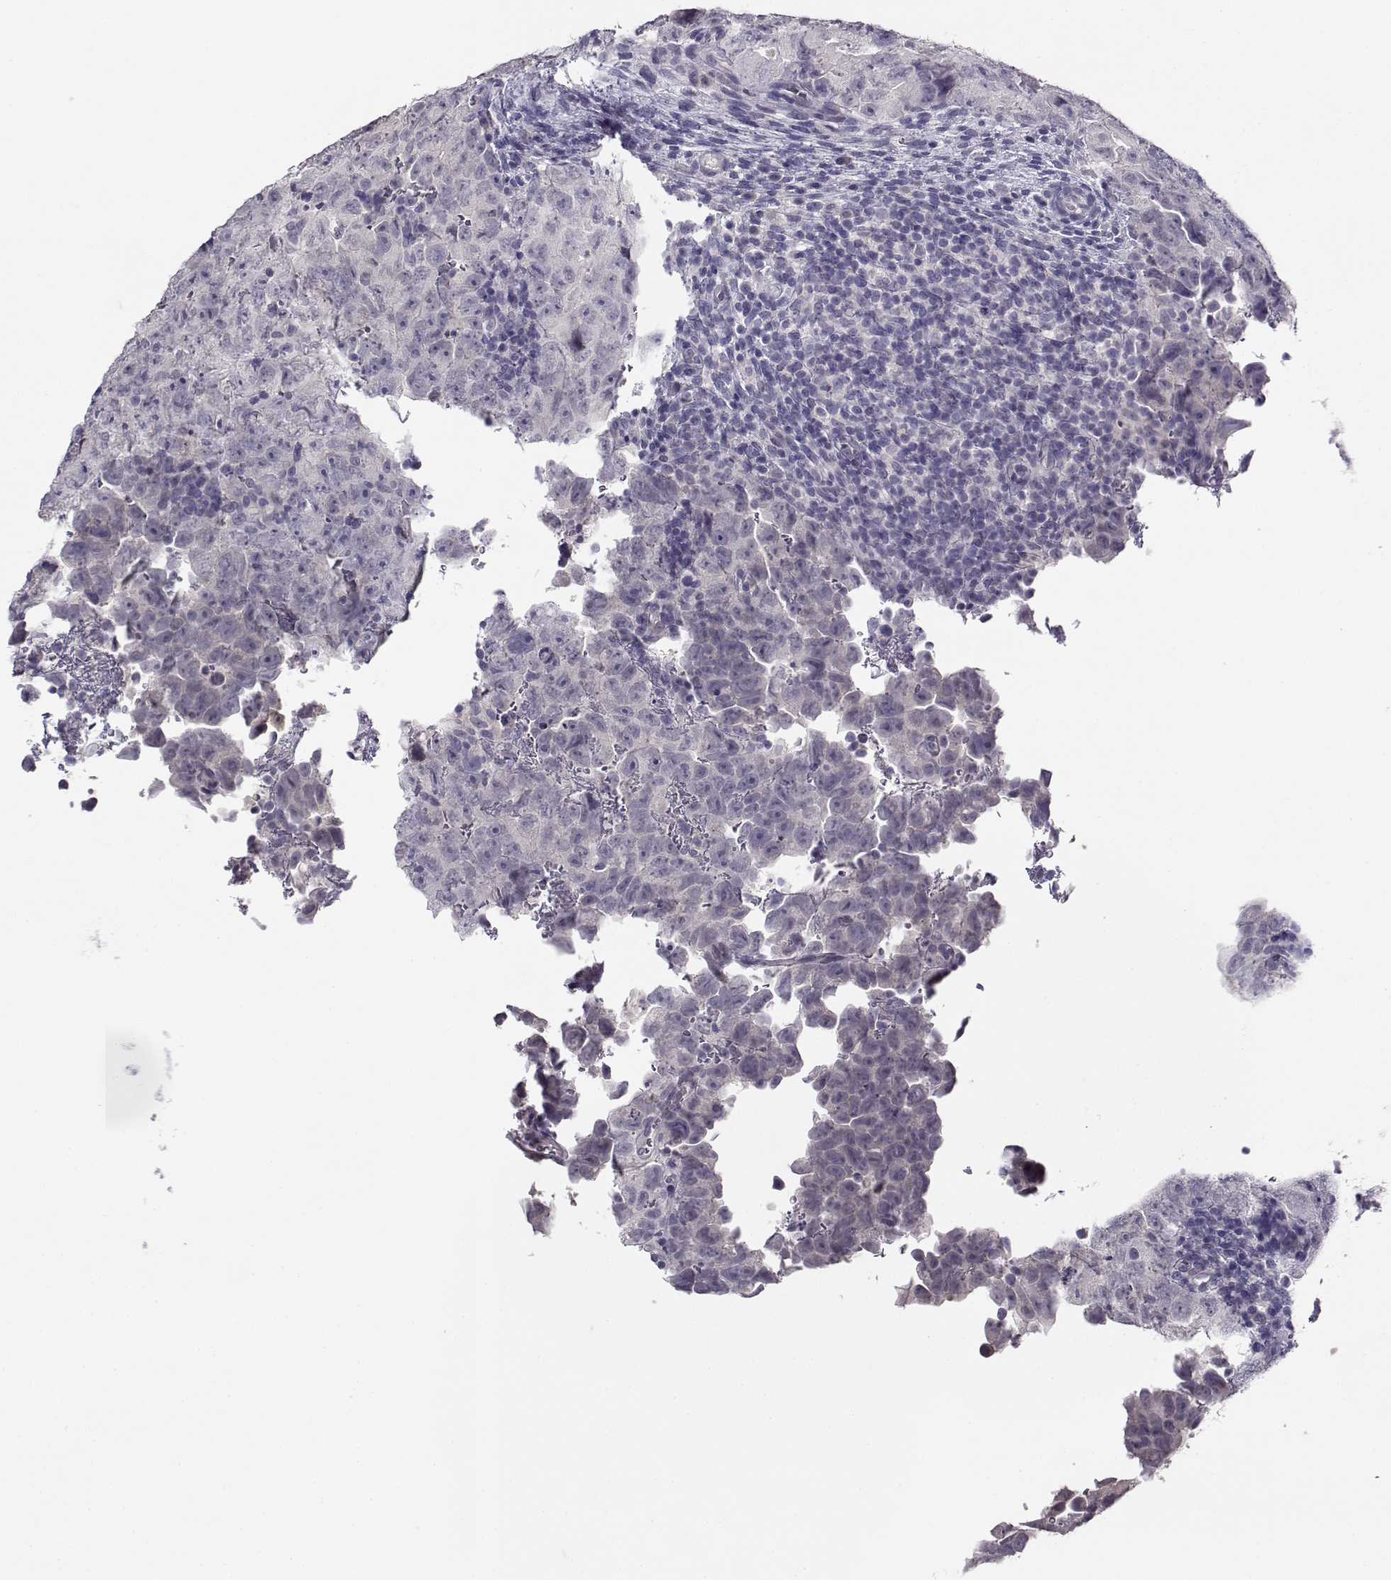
{"staining": {"intensity": "negative", "quantity": "none", "location": "none"}, "tissue": "testis cancer", "cell_type": "Tumor cells", "image_type": "cancer", "snomed": [{"axis": "morphology", "description": "Carcinoma, Embryonal, NOS"}, {"axis": "topography", "description": "Testis"}], "caption": "High magnification brightfield microscopy of testis cancer stained with DAB (3,3'-diaminobenzidine) (brown) and counterstained with hematoxylin (blue): tumor cells show no significant positivity. (IHC, brightfield microscopy, high magnification).", "gene": "RHOXF2", "patient": {"sex": "male", "age": 24}}